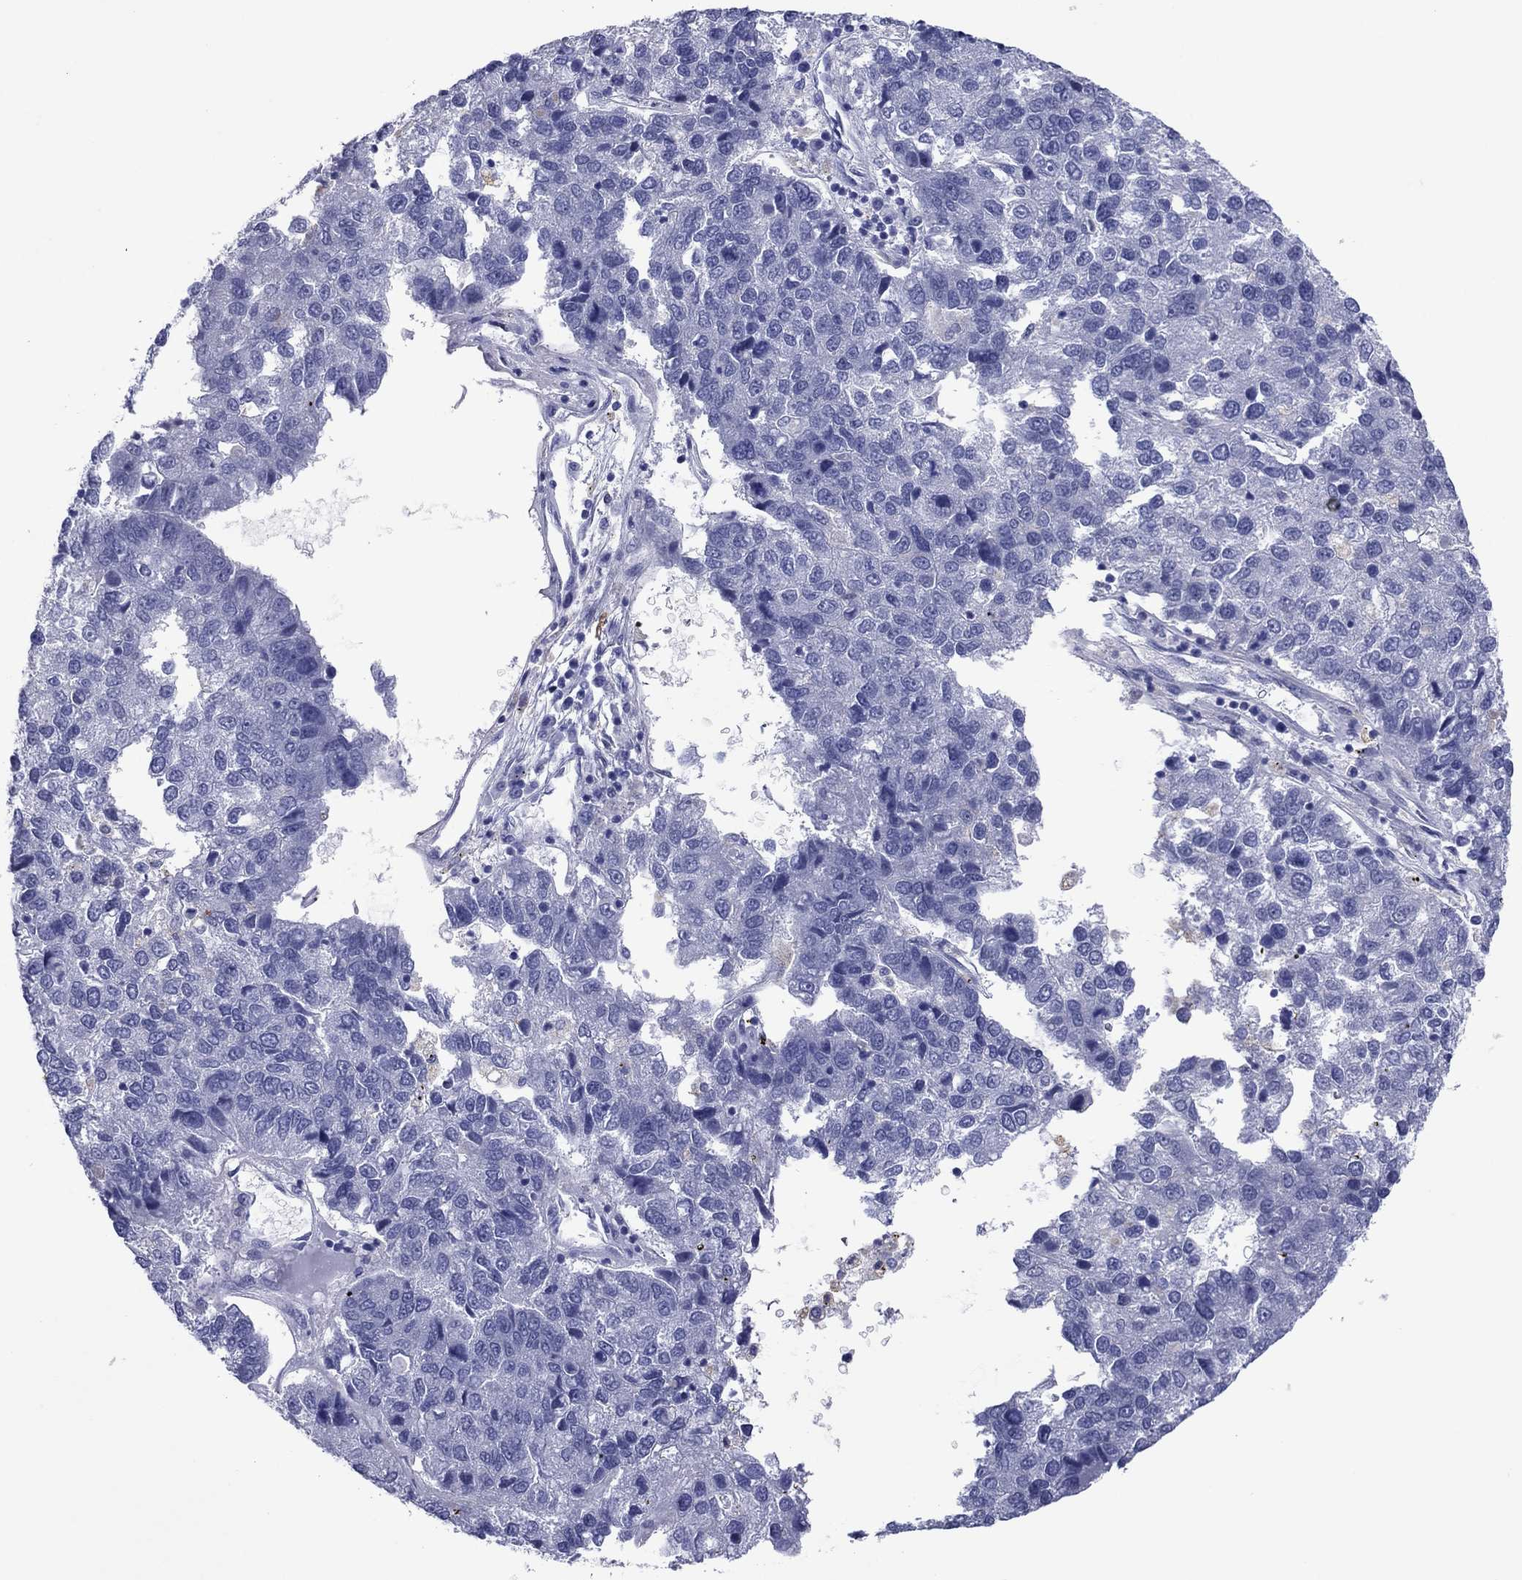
{"staining": {"intensity": "negative", "quantity": "none", "location": "none"}, "tissue": "pancreatic cancer", "cell_type": "Tumor cells", "image_type": "cancer", "snomed": [{"axis": "morphology", "description": "Adenocarcinoma, NOS"}, {"axis": "topography", "description": "Pancreas"}], "caption": "Tumor cells show no significant expression in pancreatic cancer.", "gene": "TCFL5", "patient": {"sex": "female", "age": 61}}